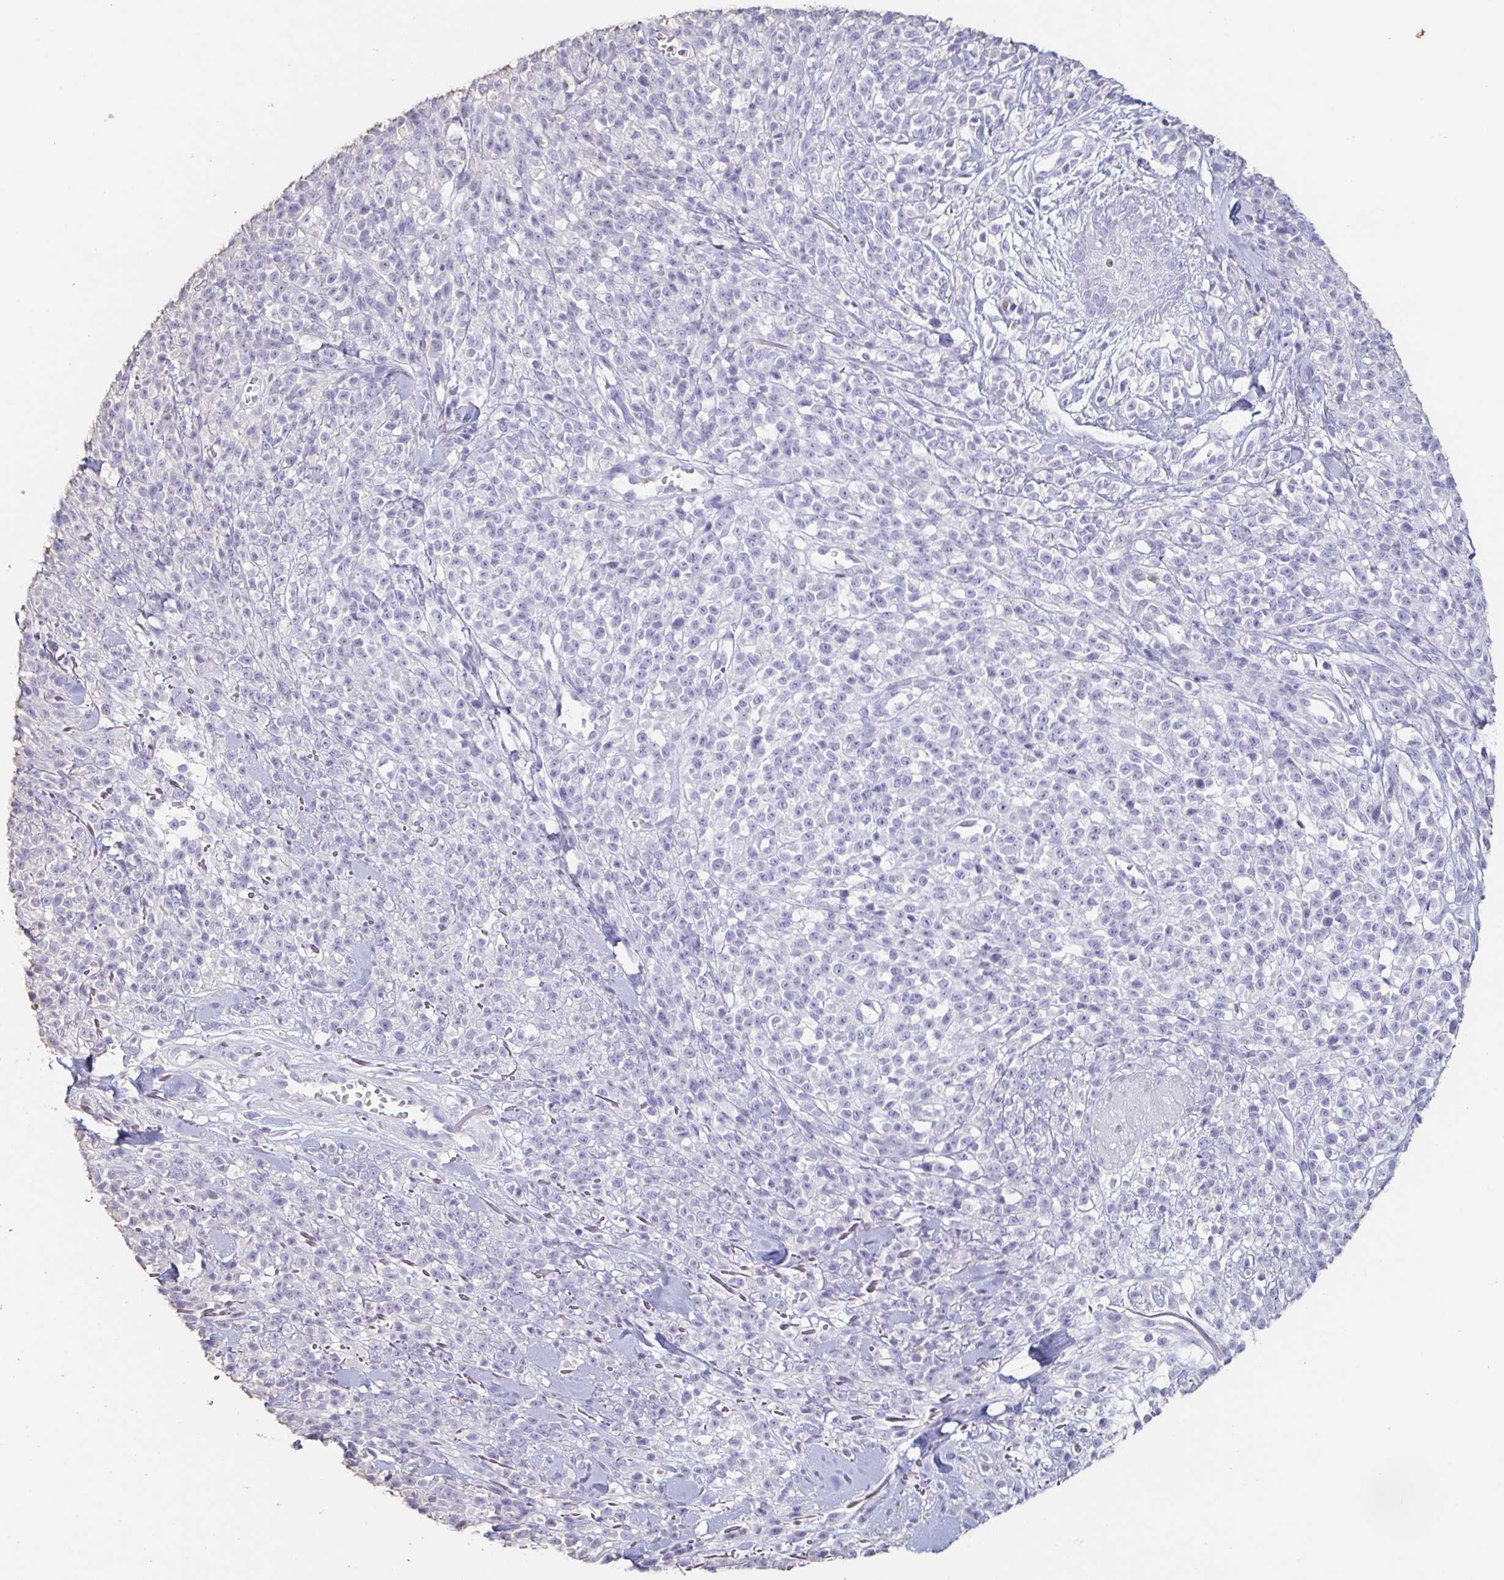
{"staining": {"intensity": "negative", "quantity": "none", "location": "none"}, "tissue": "melanoma", "cell_type": "Tumor cells", "image_type": "cancer", "snomed": [{"axis": "morphology", "description": "Malignant melanoma, NOS"}, {"axis": "topography", "description": "Skin"}, {"axis": "topography", "description": "Skin of trunk"}], "caption": "There is no significant expression in tumor cells of malignant melanoma. (Brightfield microscopy of DAB (3,3'-diaminobenzidine) IHC at high magnification).", "gene": "BPIFA2", "patient": {"sex": "male", "age": 74}}